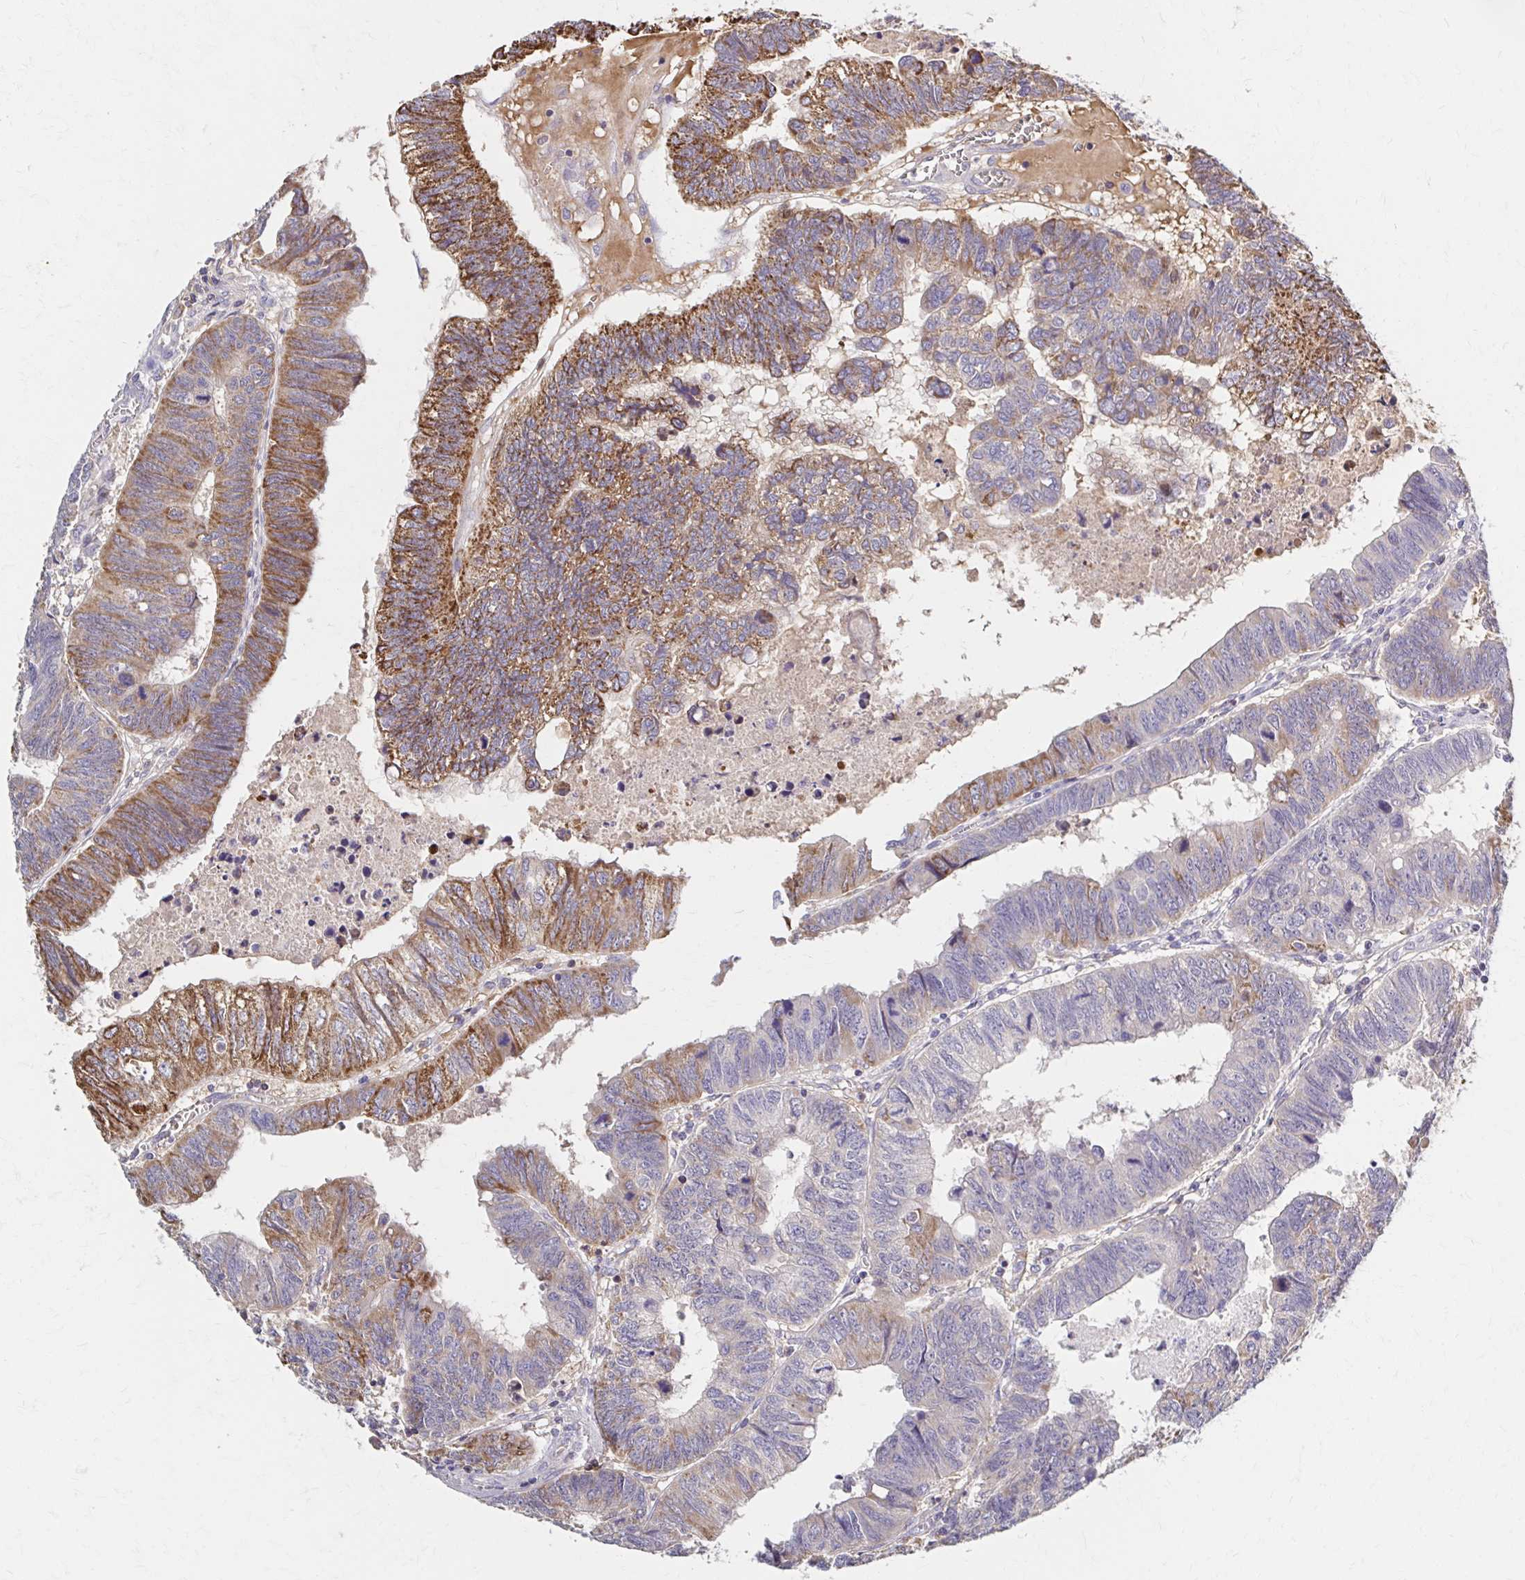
{"staining": {"intensity": "strong", "quantity": "25%-75%", "location": "cytoplasmic/membranous"}, "tissue": "colorectal cancer", "cell_type": "Tumor cells", "image_type": "cancer", "snomed": [{"axis": "morphology", "description": "Adenocarcinoma, NOS"}, {"axis": "topography", "description": "Colon"}], "caption": "Colorectal adenocarcinoma stained with a brown dye reveals strong cytoplasmic/membranous positive staining in about 25%-75% of tumor cells.", "gene": "HMGCS2", "patient": {"sex": "male", "age": 62}}